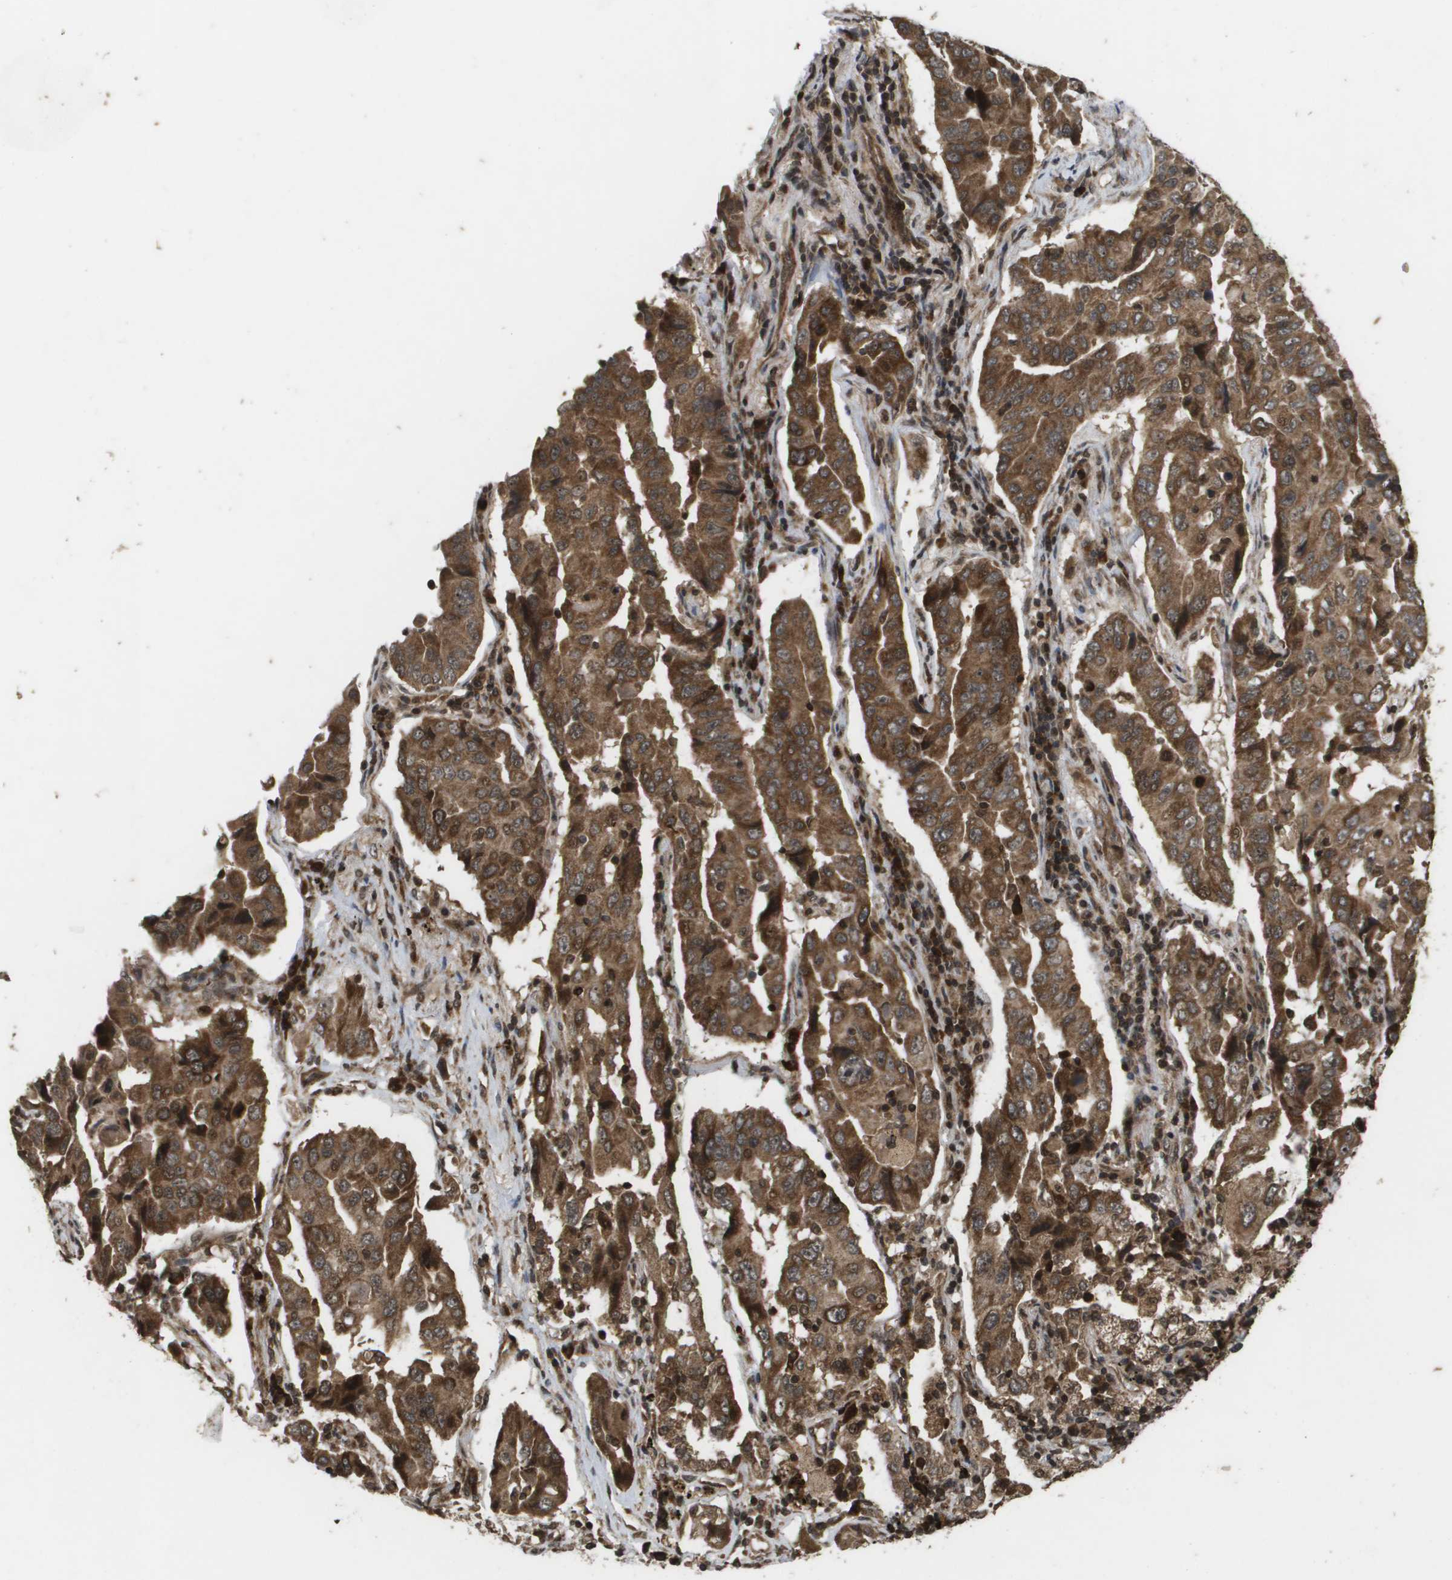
{"staining": {"intensity": "strong", "quantity": ">75%", "location": "cytoplasmic/membranous"}, "tissue": "lung cancer", "cell_type": "Tumor cells", "image_type": "cancer", "snomed": [{"axis": "morphology", "description": "Adenocarcinoma, NOS"}, {"axis": "topography", "description": "Lung"}], "caption": "The image reveals staining of adenocarcinoma (lung), revealing strong cytoplasmic/membranous protein positivity (brown color) within tumor cells. The staining was performed using DAB, with brown indicating positive protein expression. Nuclei are stained blue with hematoxylin.", "gene": "KIF11", "patient": {"sex": "female", "age": 65}}